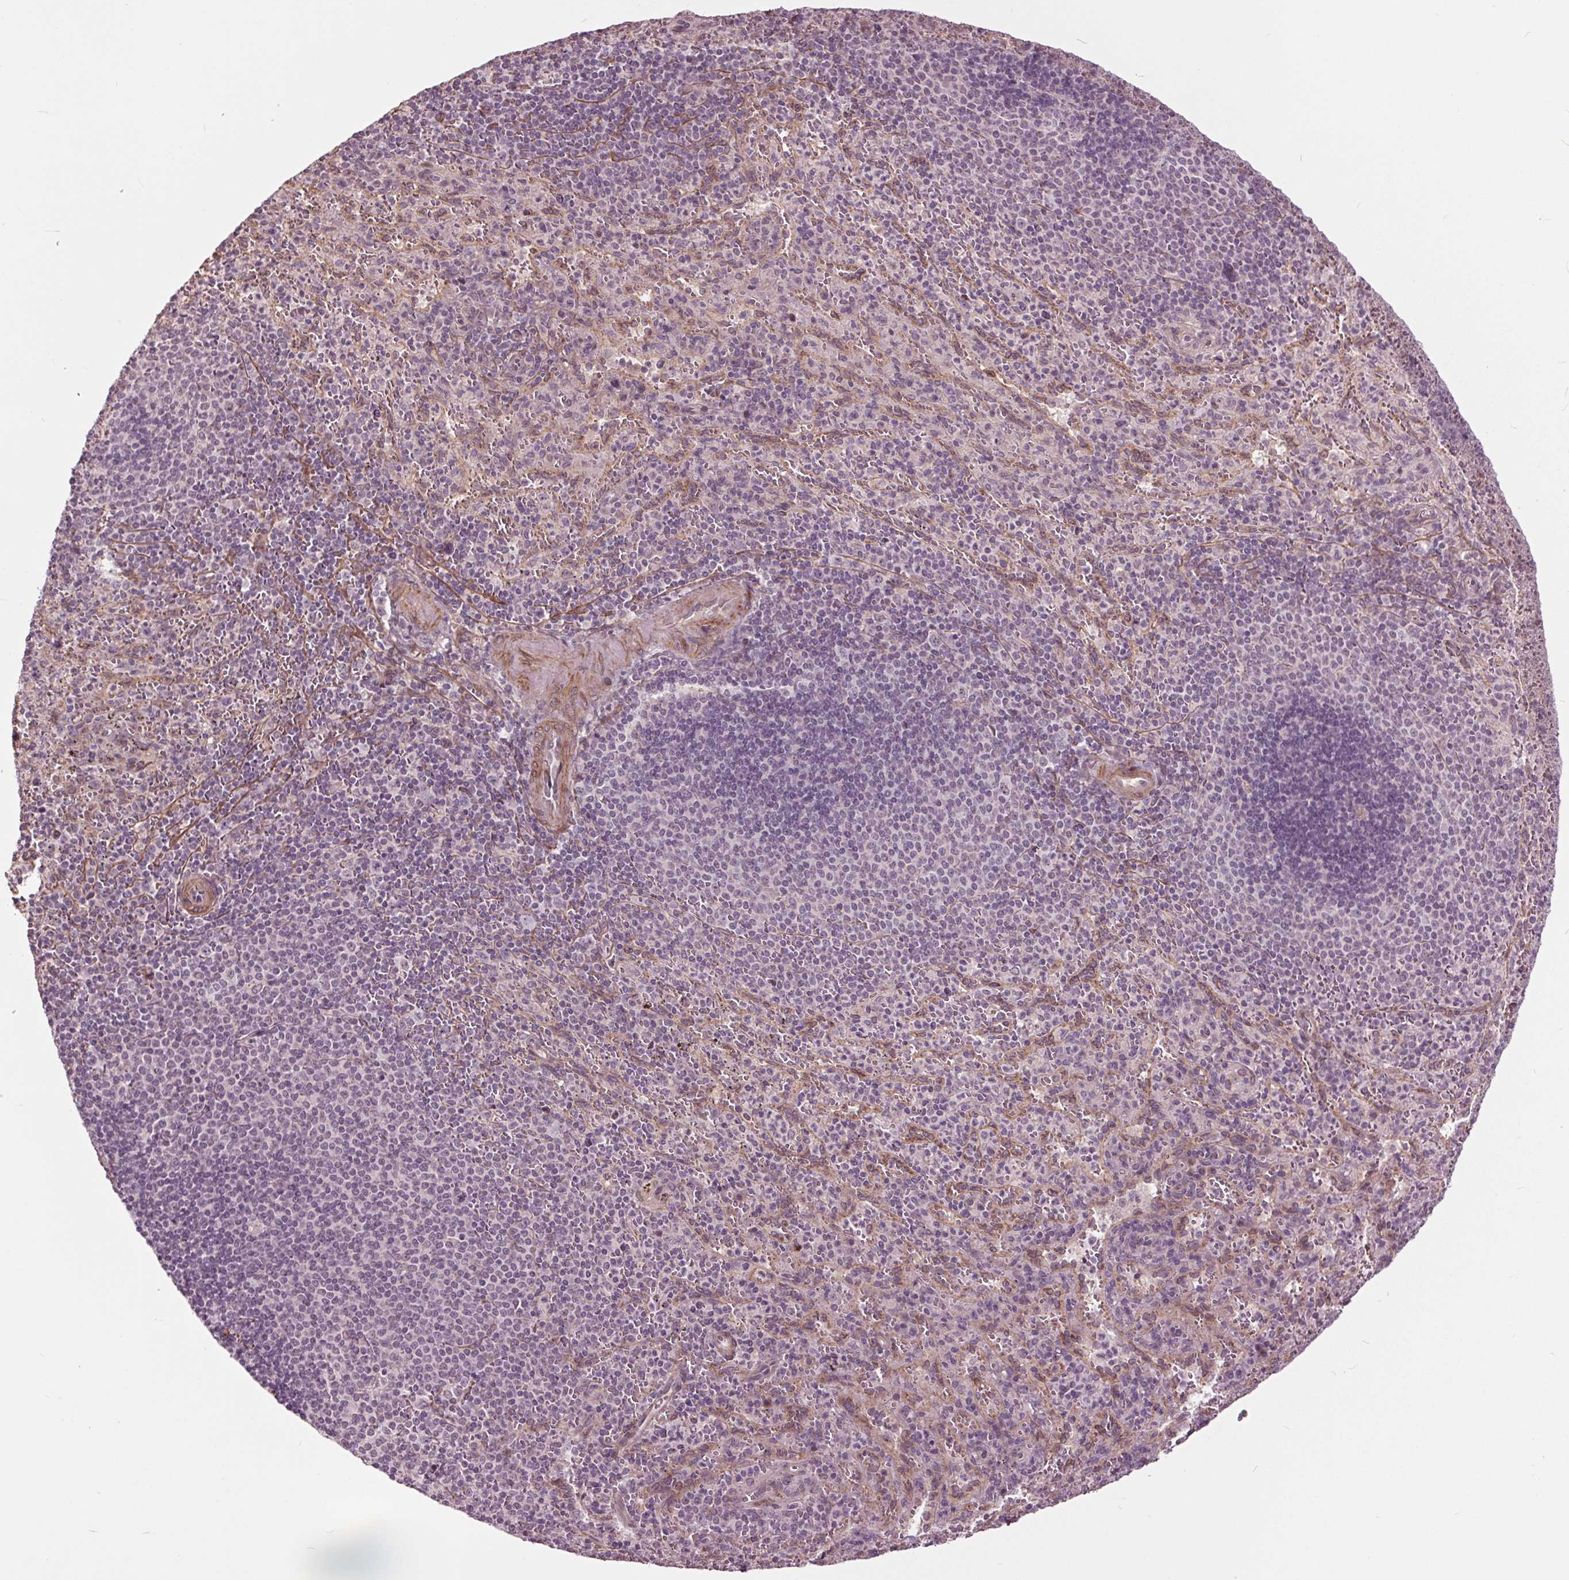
{"staining": {"intensity": "negative", "quantity": "none", "location": "none"}, "tissue": "spleen", "cell_type": "Cells in red pulp", "image_type": "normal", "snomed": [{"axis": "morphology", "description": "Normal tissue, NOS"}, {"axis": "topography", "description": "Spleen"}], "caption": "IHC micrograph of normal spleen stained for a protein (brown), which displays no expression in cells in red pulp.", "gene": "HAUS5", "patient": {"sex": "male", "age": 57}}